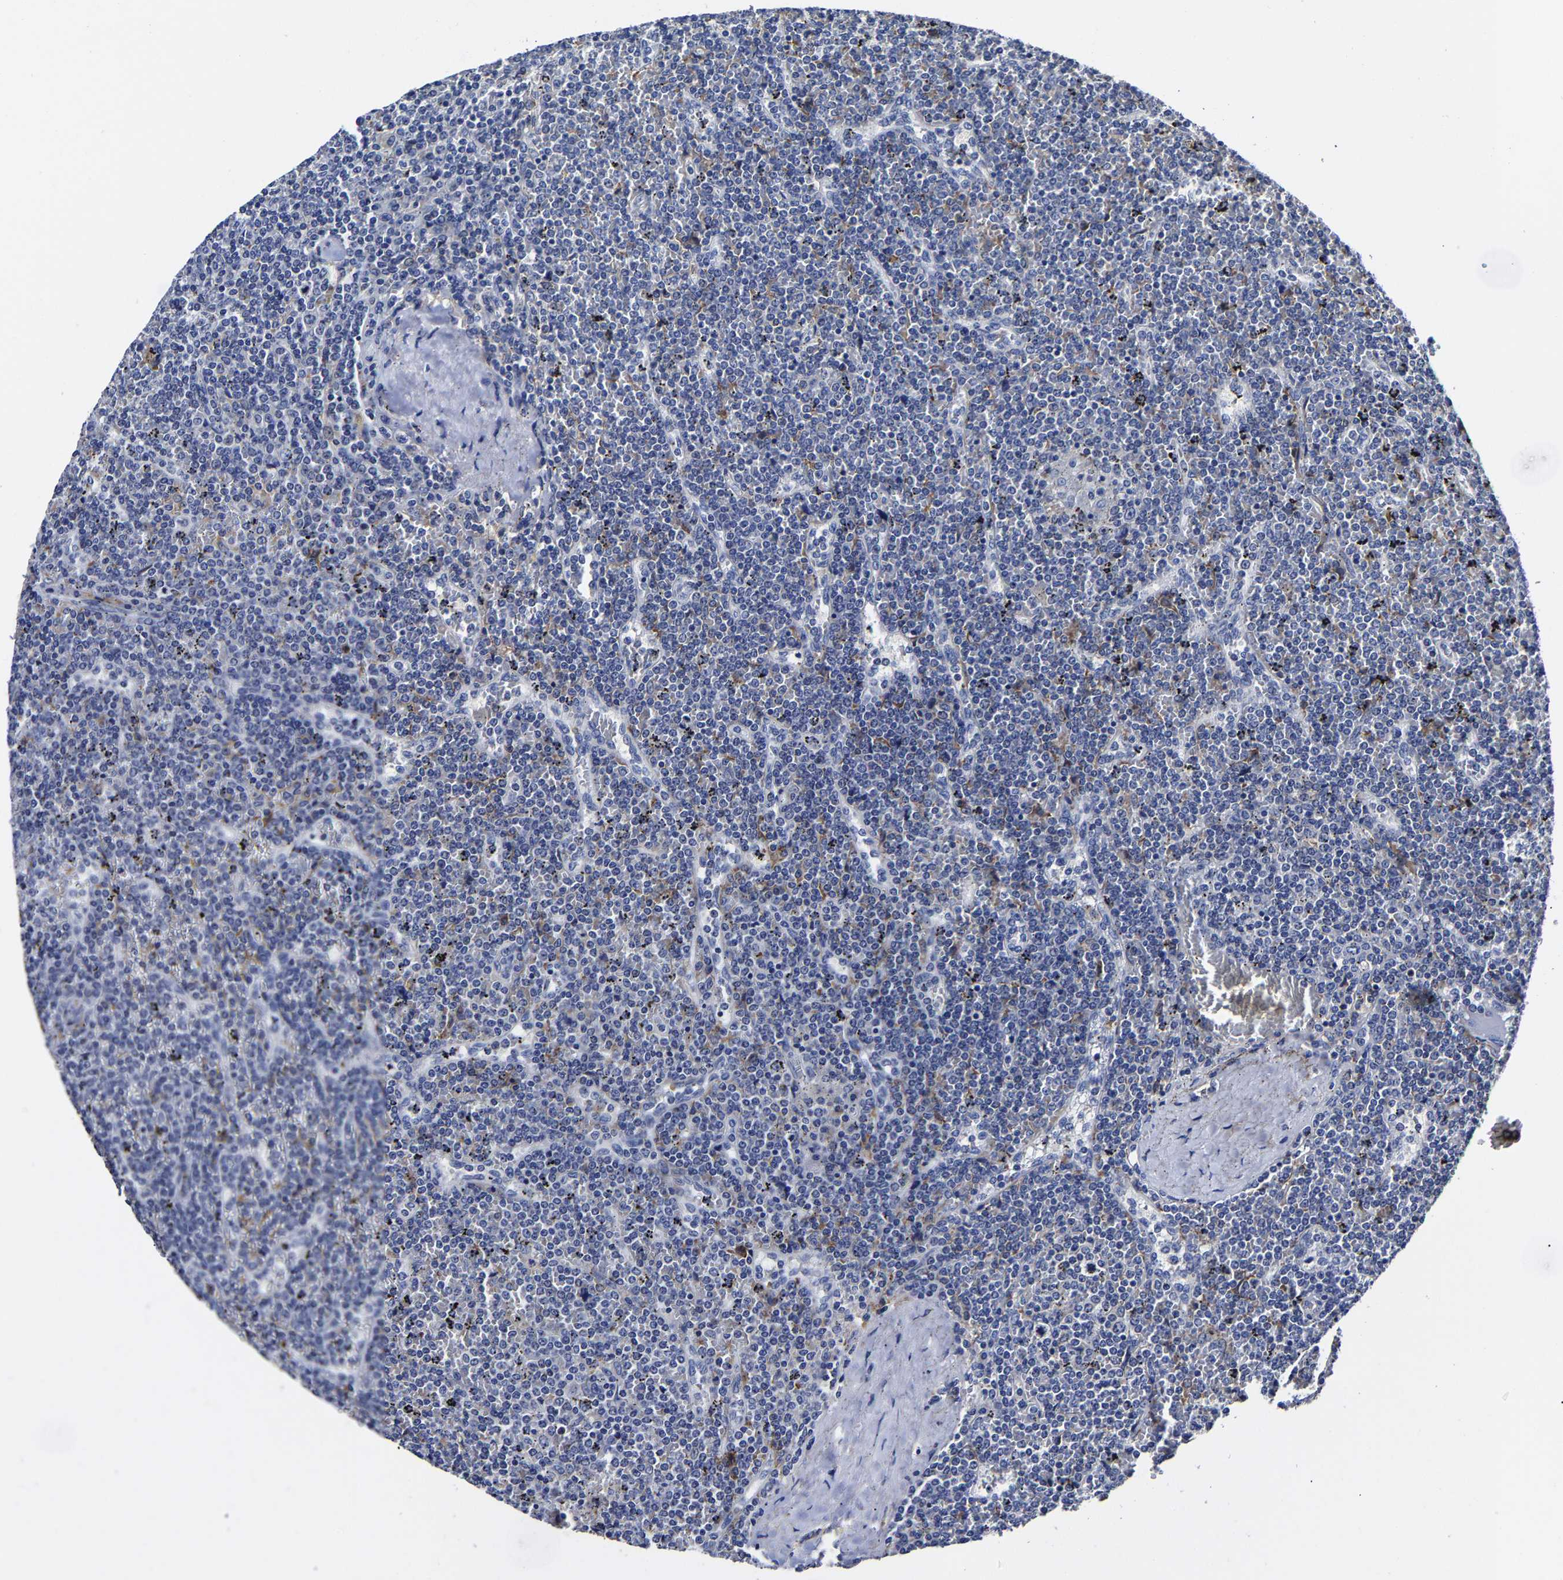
{"staining": {"intensity": "negative", "quantity": "none", "location": "none"}, "tissue": "lymphoma", "cell_type": "Tumor cells", "image_type": "cancer", "snomed": [{"axis": "morphology", "description": "Malignant lymphoma, non-Hodgkin's type, Low grade"}, {"axis": "topography", "description": "Spleen"}], "caption": "IHC micrograph of human malignant lymphoma, non-Hodgkin's type (low-grade) stained for a protein (brown), which exhibits no positivity in tumor cells. The staining is performed using DAB brown chromogen with nuclei counter-stained in using hematoxylin.", "gene": "AASS", "patient": {"sex": "female", "age": 19}}